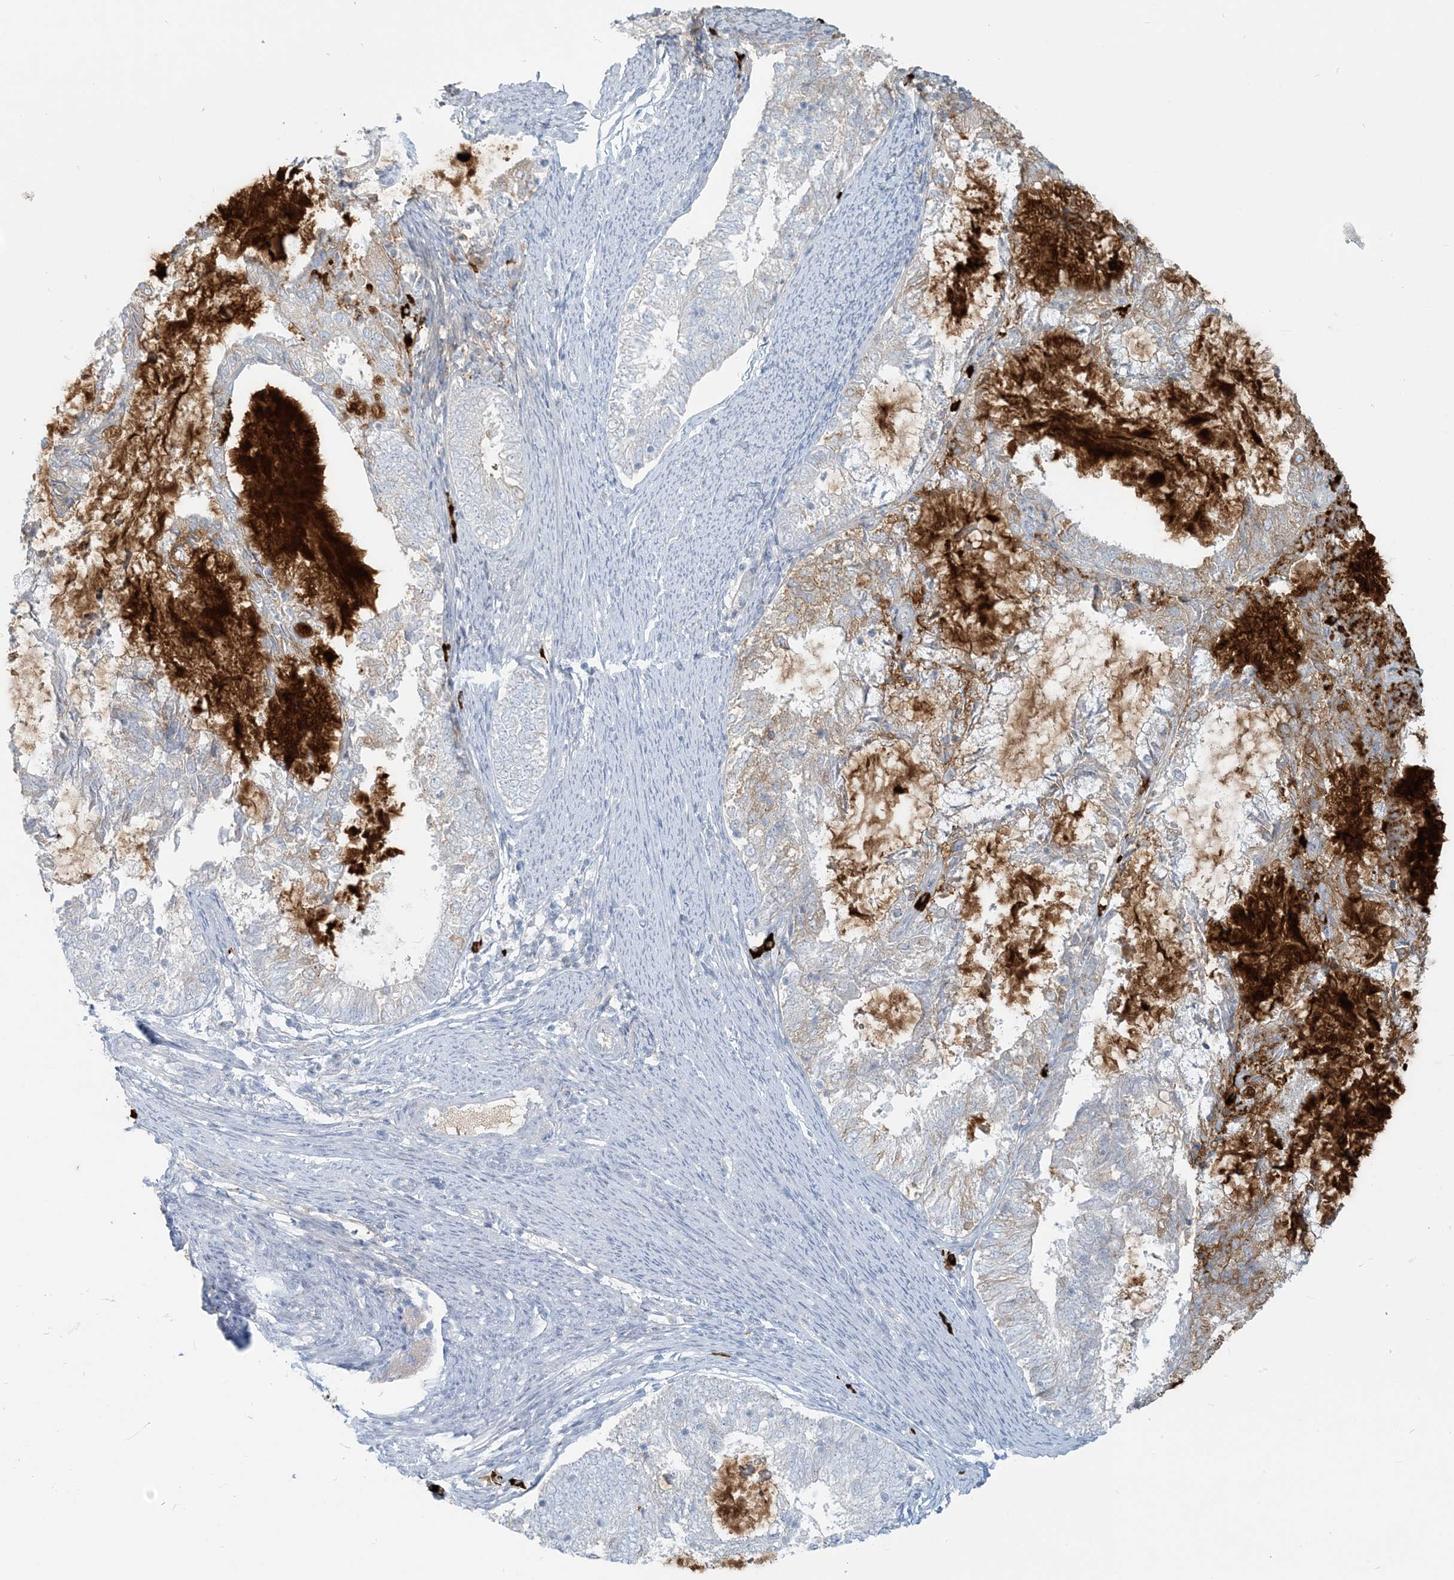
{"staining": {"intensity": "moderate", "quantity": "<25%", "location": "cytoplasmic/membranous"}, "tissue": "endometrial cancer", "cell_type": "Tumor cells", "image_type": "cancer", "snomed": [{"axis": "morphology", "description": "Adenocarcinoma, NOS"}, {"axis": "topography", "description": "Endometrium"}], "caption": "Protein expression analysis of endometrial adenocarcinoma reveals moderate cytoplasmic/membranous expression in about <25% of tumor cells.", "gene": "SCML1", "patient": {"sex": "female", "age": 57}}